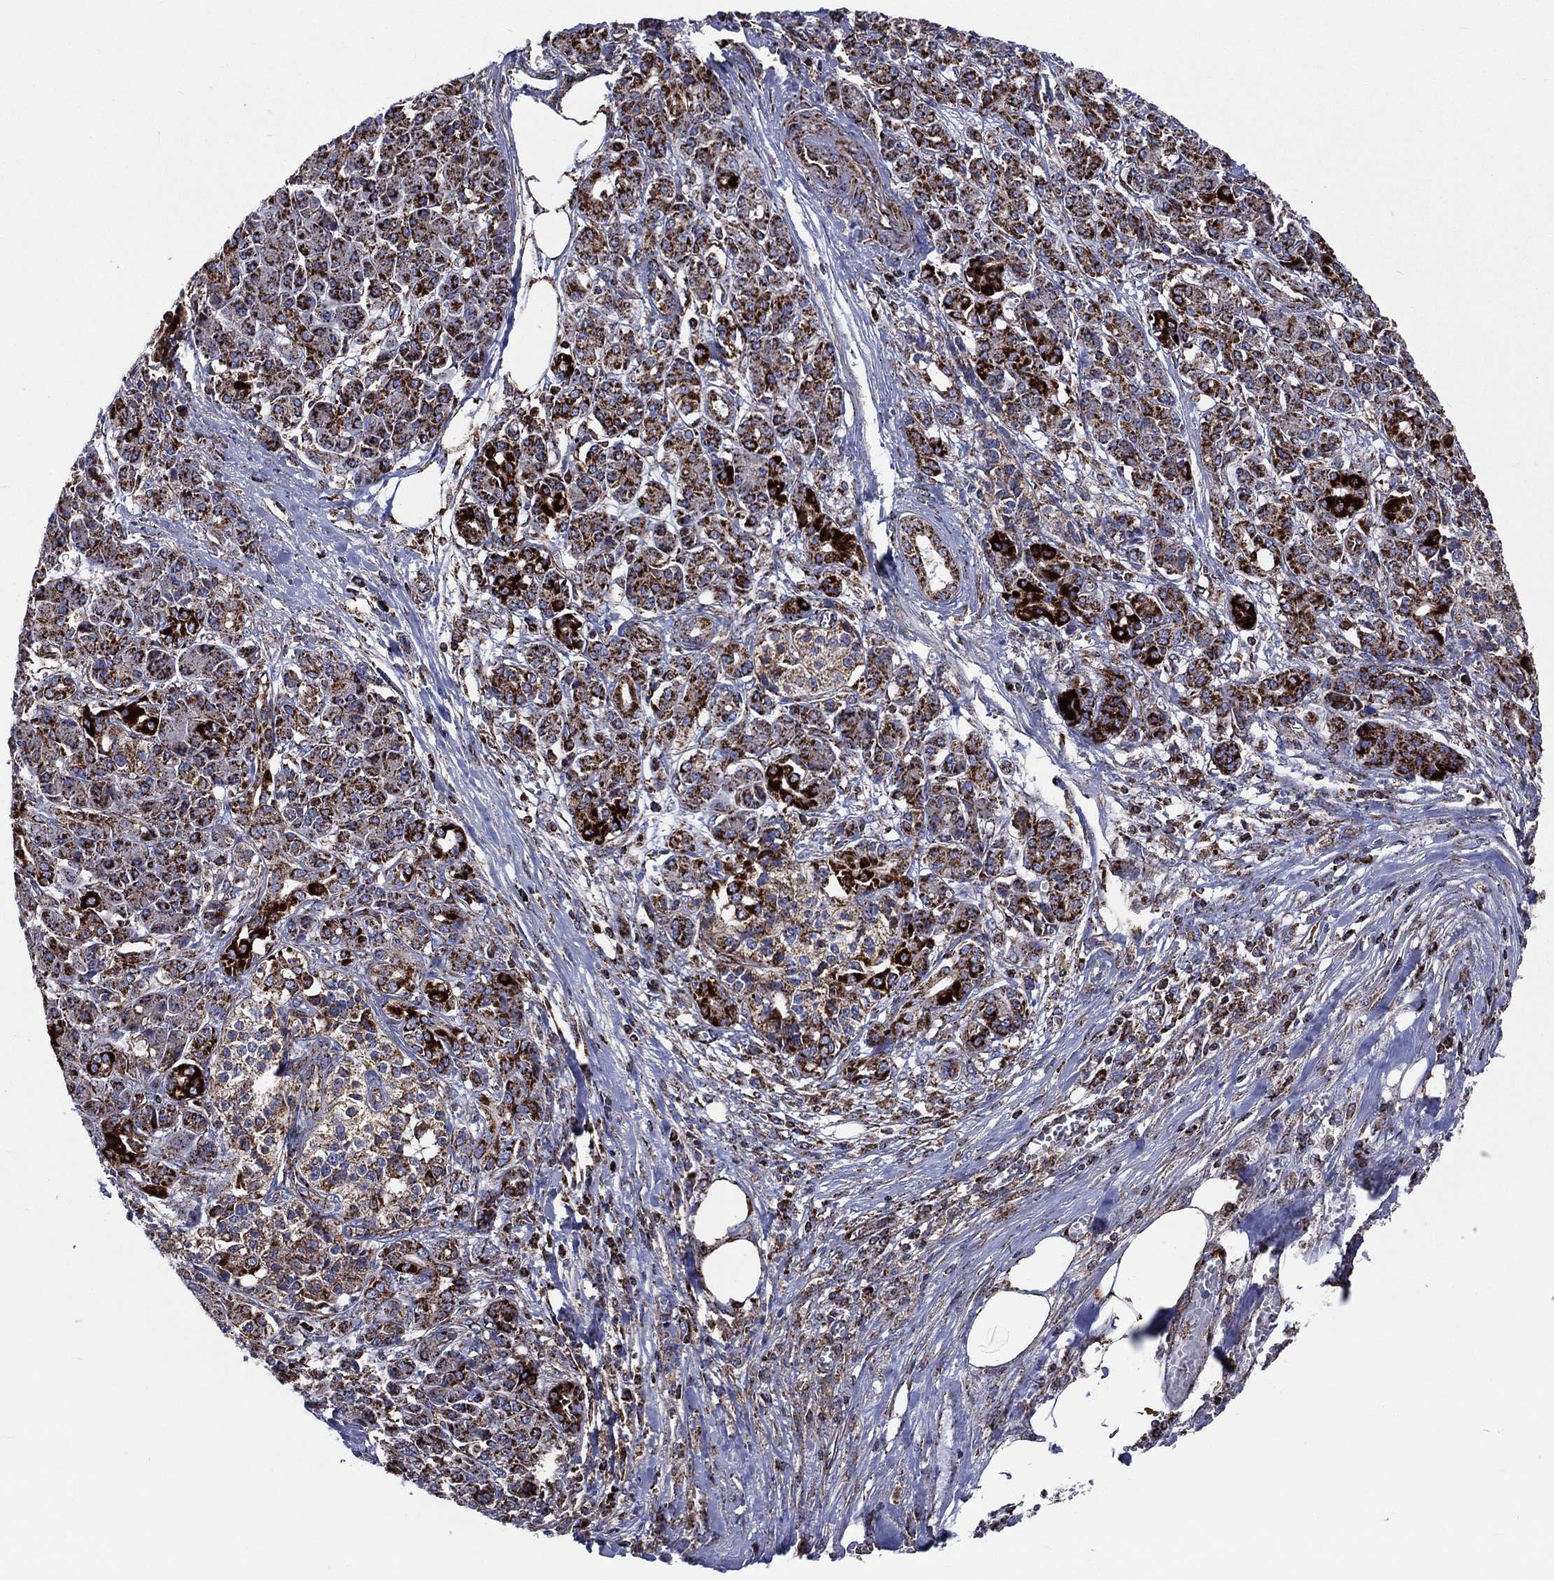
{"staining": {"intensity": "strong", "quantity": ">75%", "location": "cytoplasmic/membranous"}, "tissue": "pancreatic cancer", "cell_type": "Tumor cells", "image_type": "cancer", "snomed": [{"axis": "morphology", "description": "Adenocarcinoma, NOS"}, {"axis": "topography", "description": "Pancreas"}], "caption": "DAB immunohistochemical staining of human pancreatic cancer exhibits strong cytoplasmic/membranous protein expression in about >75% of tumor cells.", "gene": "ANKRD37", "patient": {"sex": "female", "age": 68}}